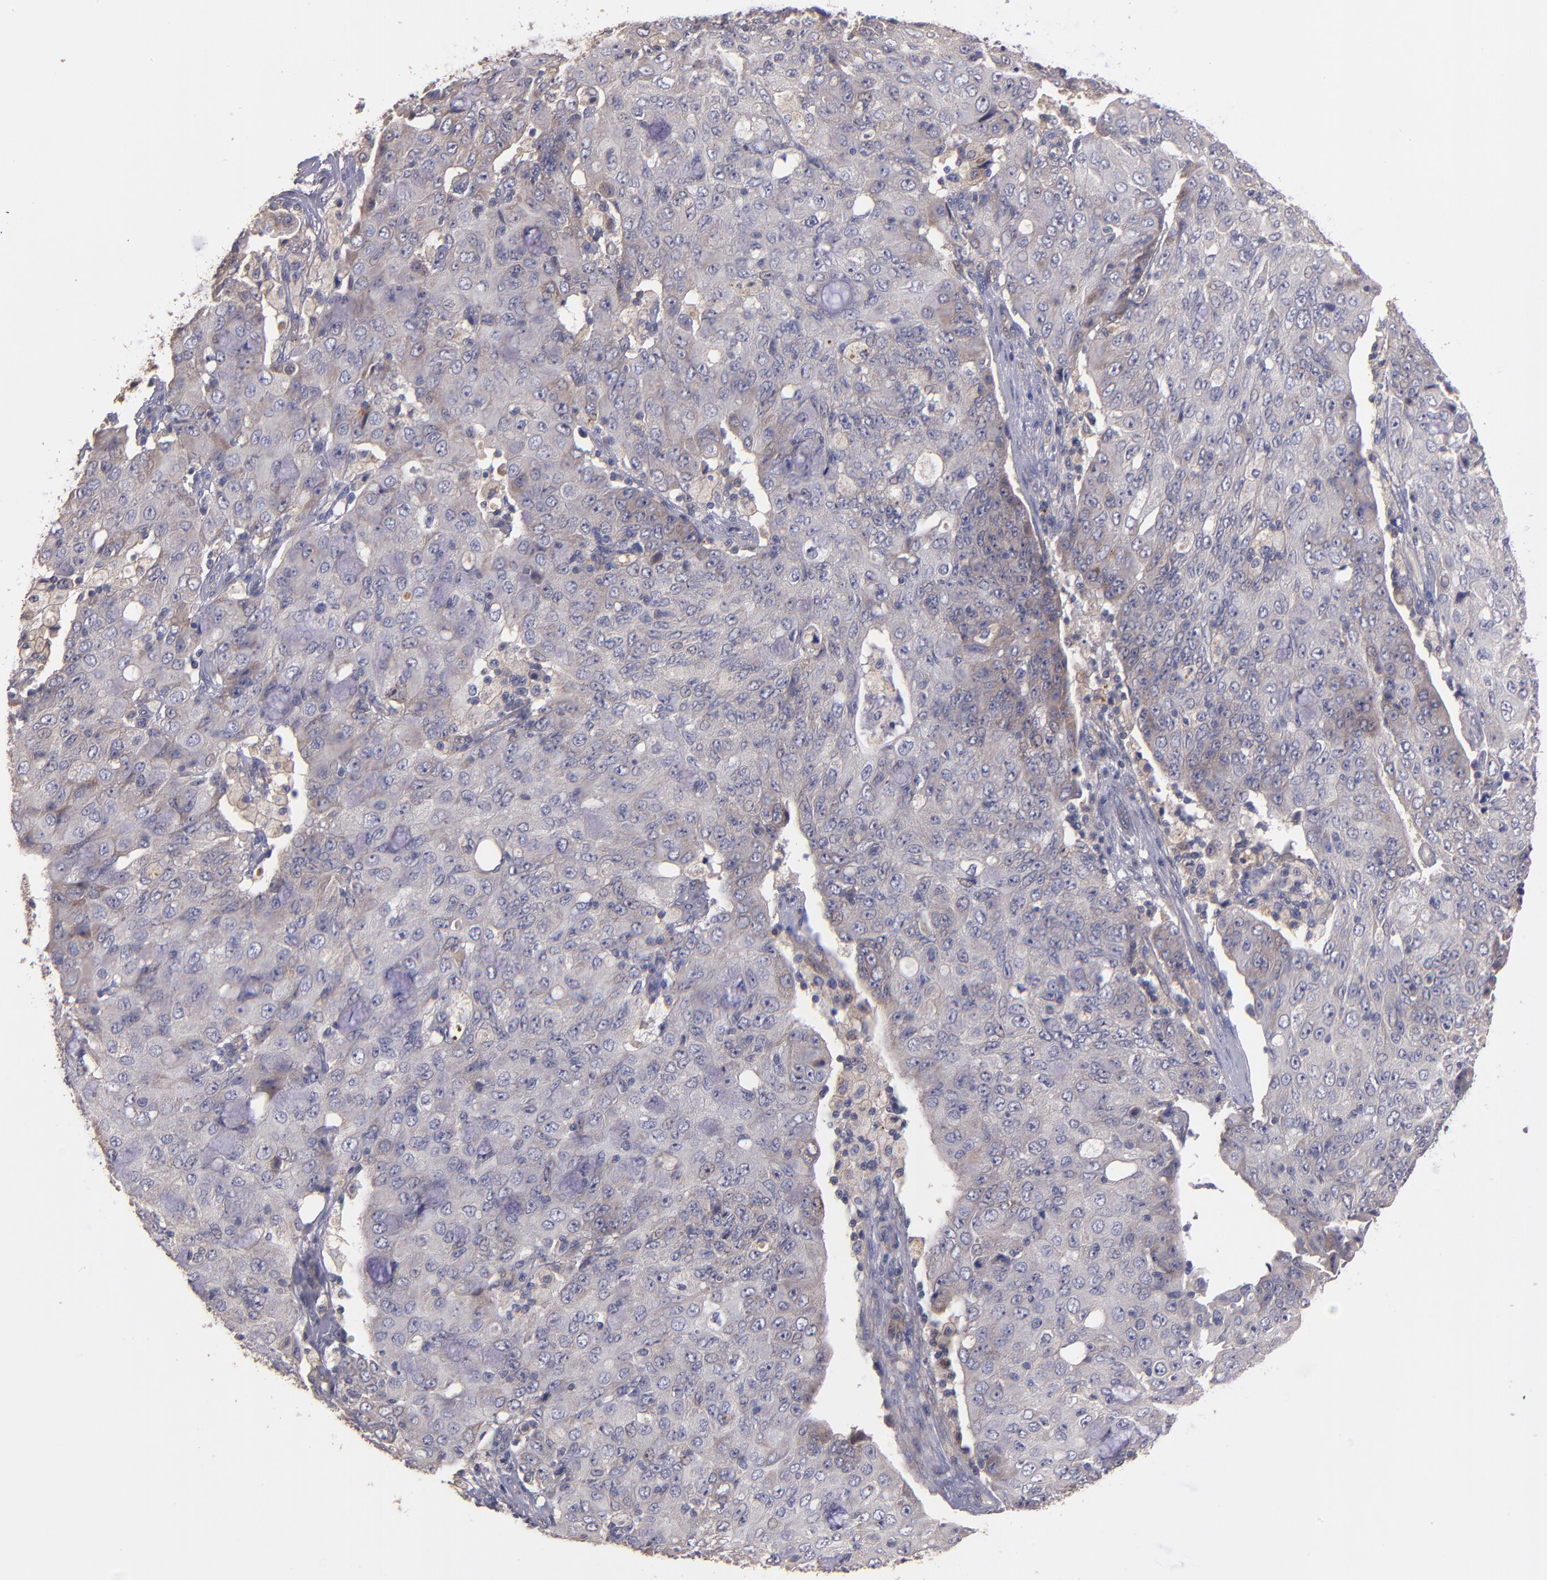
{"staining": {"intensity": "weak", "quantity": "<25%", "location": "cytoplasmic/membranous"}, "tissue": "ovarian cancer", "cell_type": "Tumor cells", "image_type": "cancer", "snomed": [{"axis": "morphology", "description": "Carcinoma, endometroid"}, {"axis": "topography", "description": "Ovary"}], "caption": "Tumor cells show no significant protein staining in ovarian cancer.", "gene": "MAGEE1", "patient": {"sex": "female", "age": 42}}